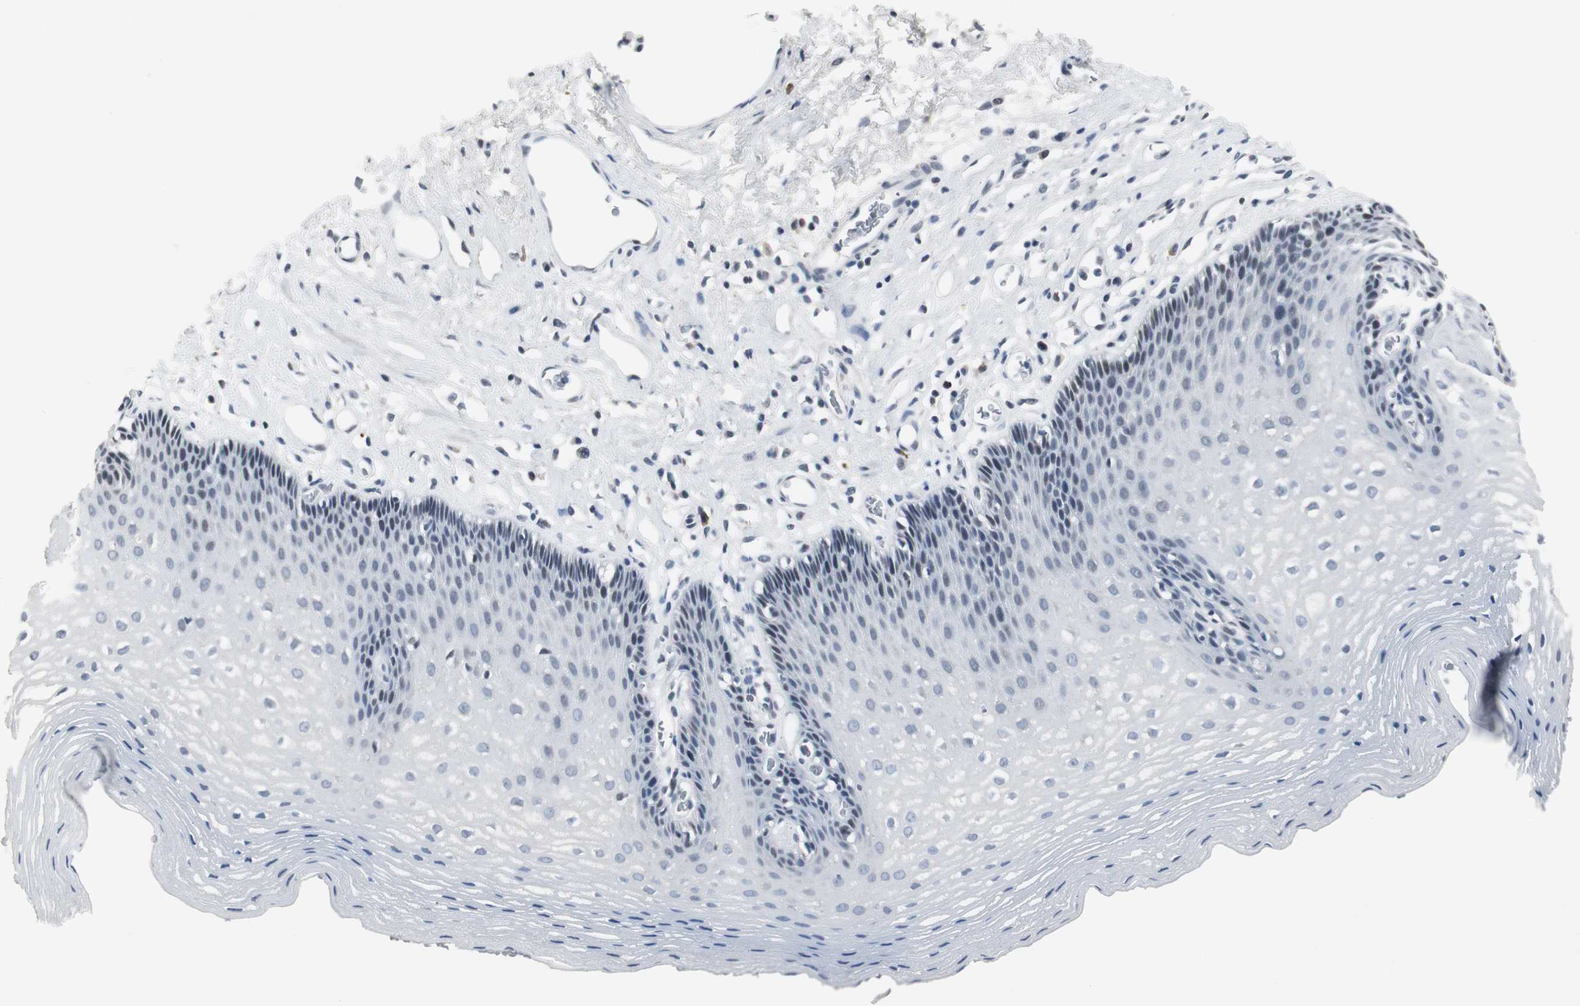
{"staining": {"intensity": "negative", "quantity": "none", "location": "none"}, "tissue": "esophagus", "cell_type": "Squamous epithelial cells", "image_type": "normal", "snomed": [{"axis": "morphology", "description": "Normal tissue, NOS"}, {"axis": "topography", "description": "Esophagus"}], "caption": "Benign esophagus was stained to show a protein in brown. There is no significant staining in squamous epithelial cells. The staining is performed using DAB brown chromogen with nuclei counter-stained in using hematoxylin.", "gene": "ELK1", "patient": {"sex": "female", "age": 70}}